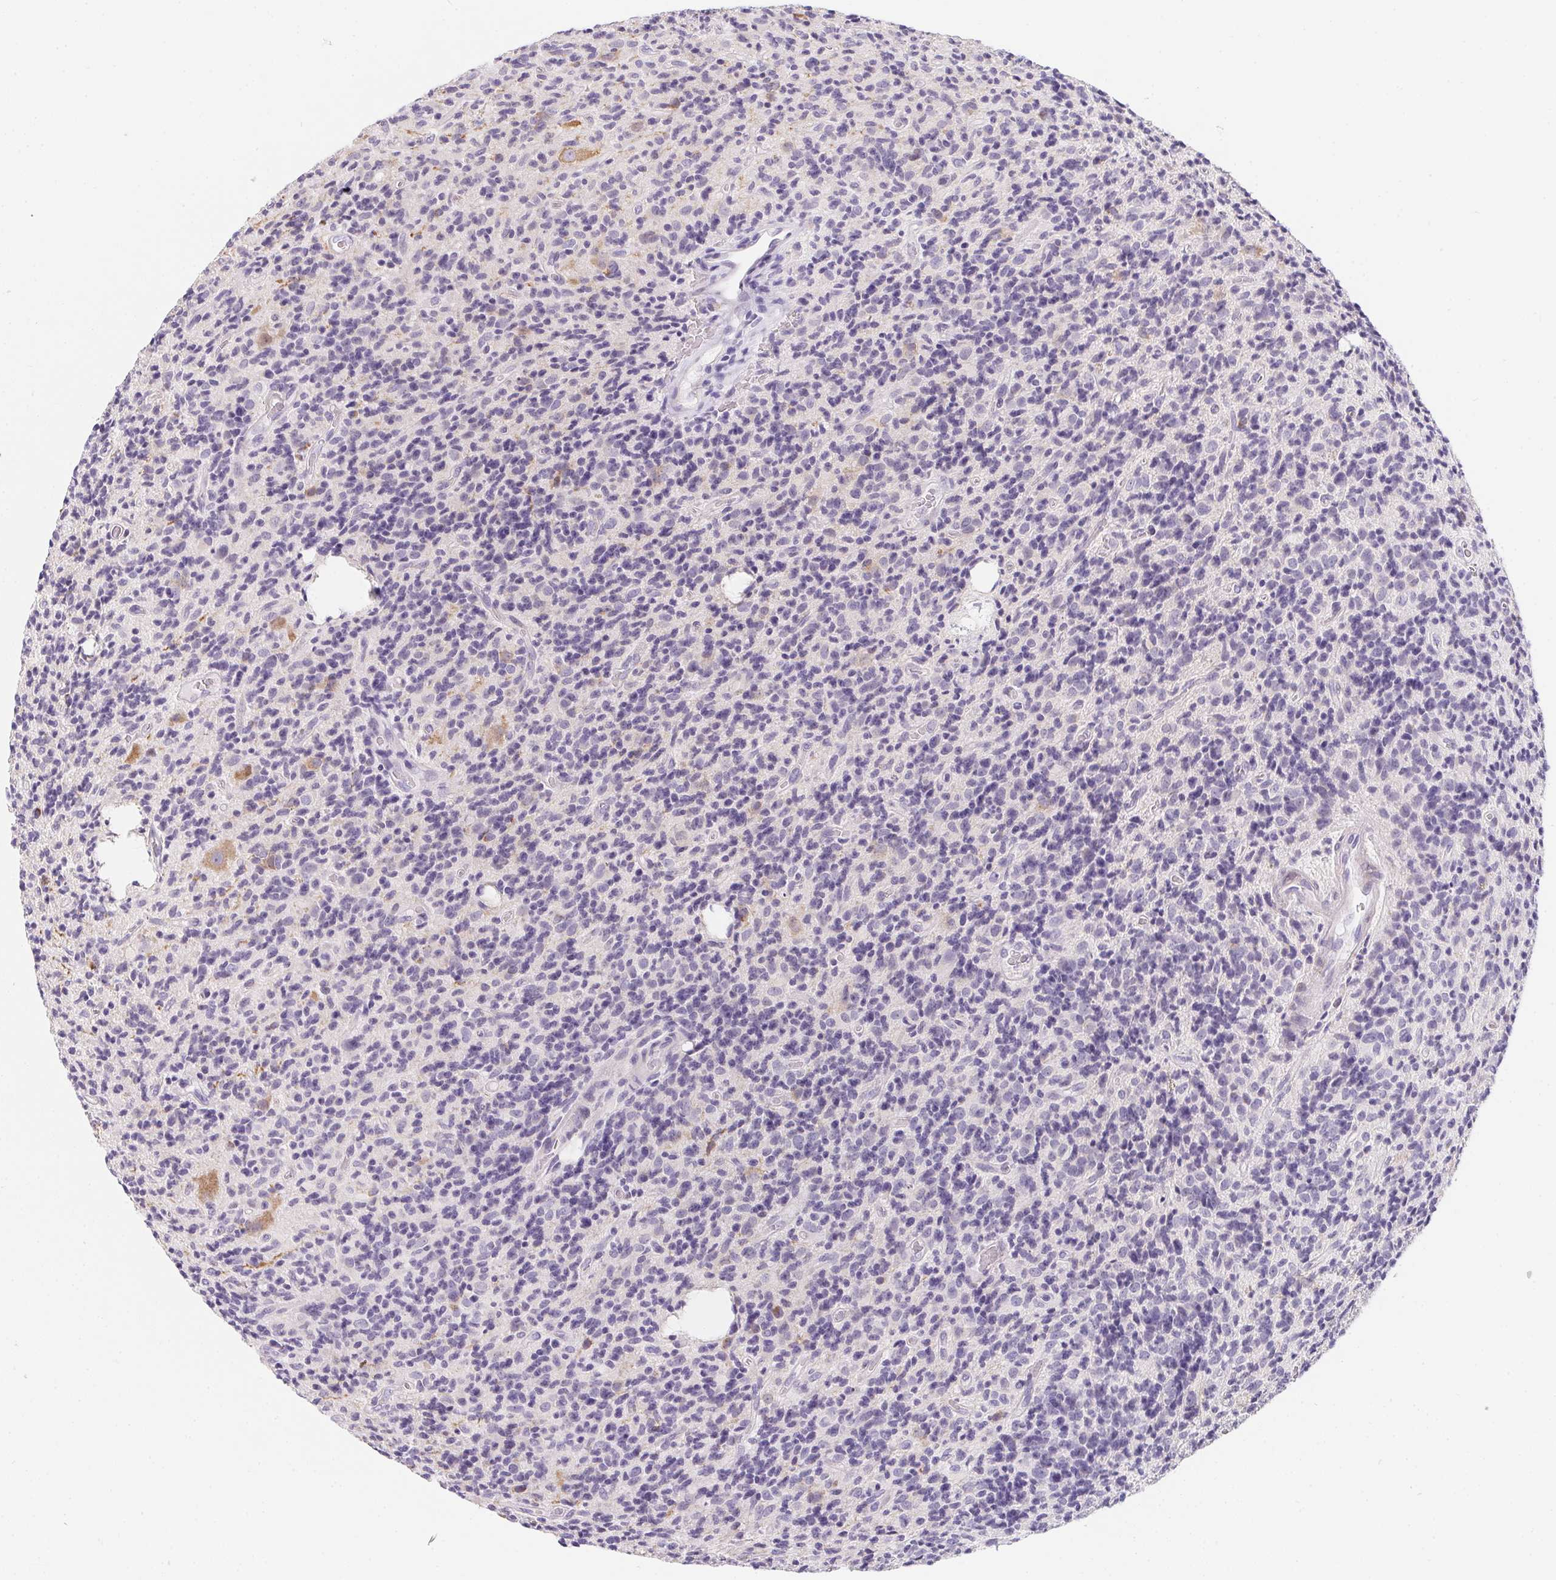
{"staining": {"intensity": "negative", "quantity": "none", "location": "none"}, "tissue": "glioma", "cell_type": "Tumor cells", "image_type": "cancer", "snomed": [{"axis": "morphology", "description": "Glioma, malignant, High grade"}, {"axis": "topography", "description": "Brain"}], "caption": "Human malignant high-grade glioma stained for a protein using immunohistochemistry (IHC) shows no expression in tumor cells.", "gene": "MAP1A", "patient": {"sex": "male", "age": 76}}